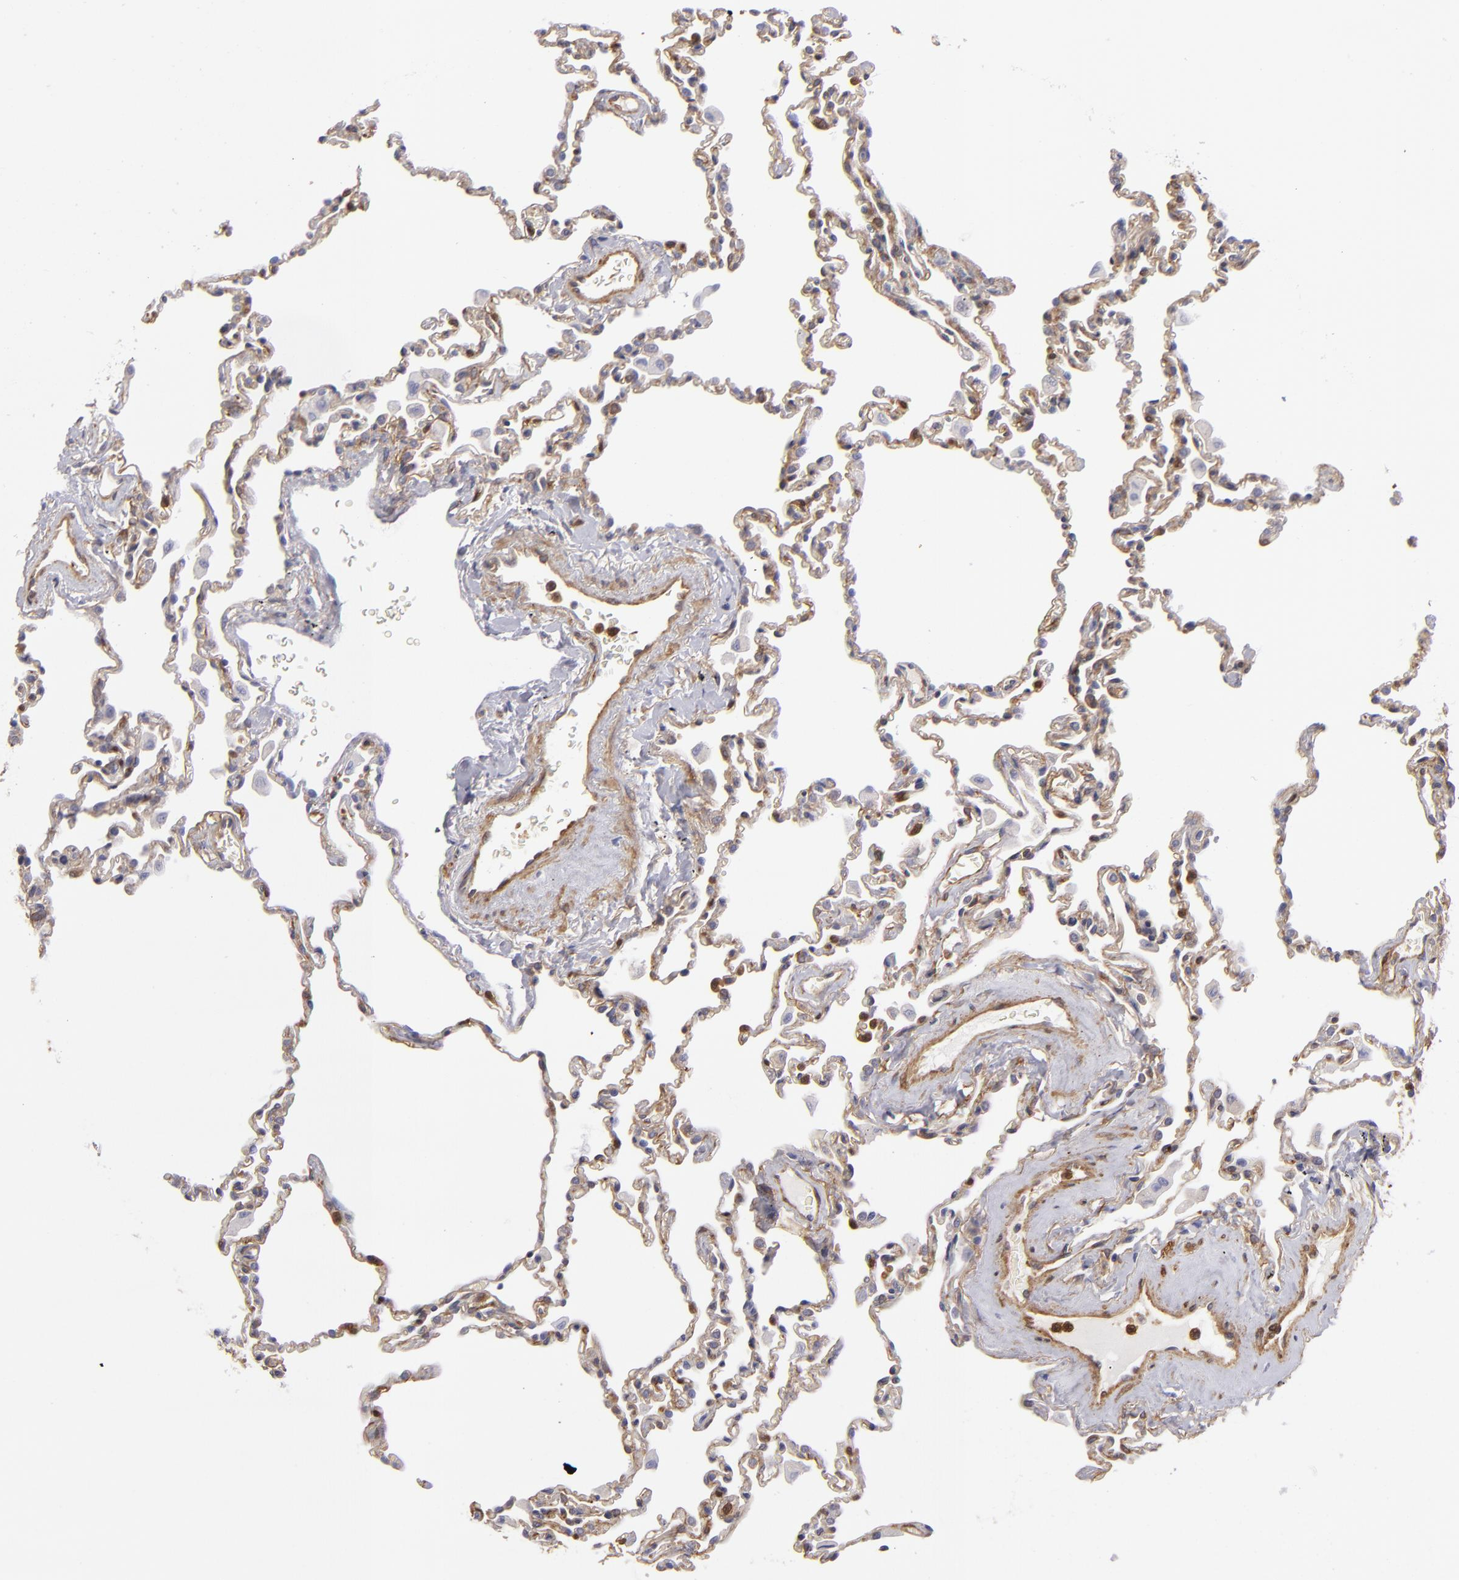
{"staining": {"intensity": "negative", "quantity": "none", "location": "none"}, "tissue": "lung", "cell_type": "Alveolar cells", "image_type": "normal", "snomed": [{"axis": "morphology", "description": "Normal tissue, NOS"}, {"axis": "topography", "description": "Lung"}], "caption": "Alveolar cells are negative for brown protein staining in normal lung. (Immunohistochemistry, brightfield microscopy, high magnification).", "gene": "VCL", "patient": {"sex": "male", "age": 59}}